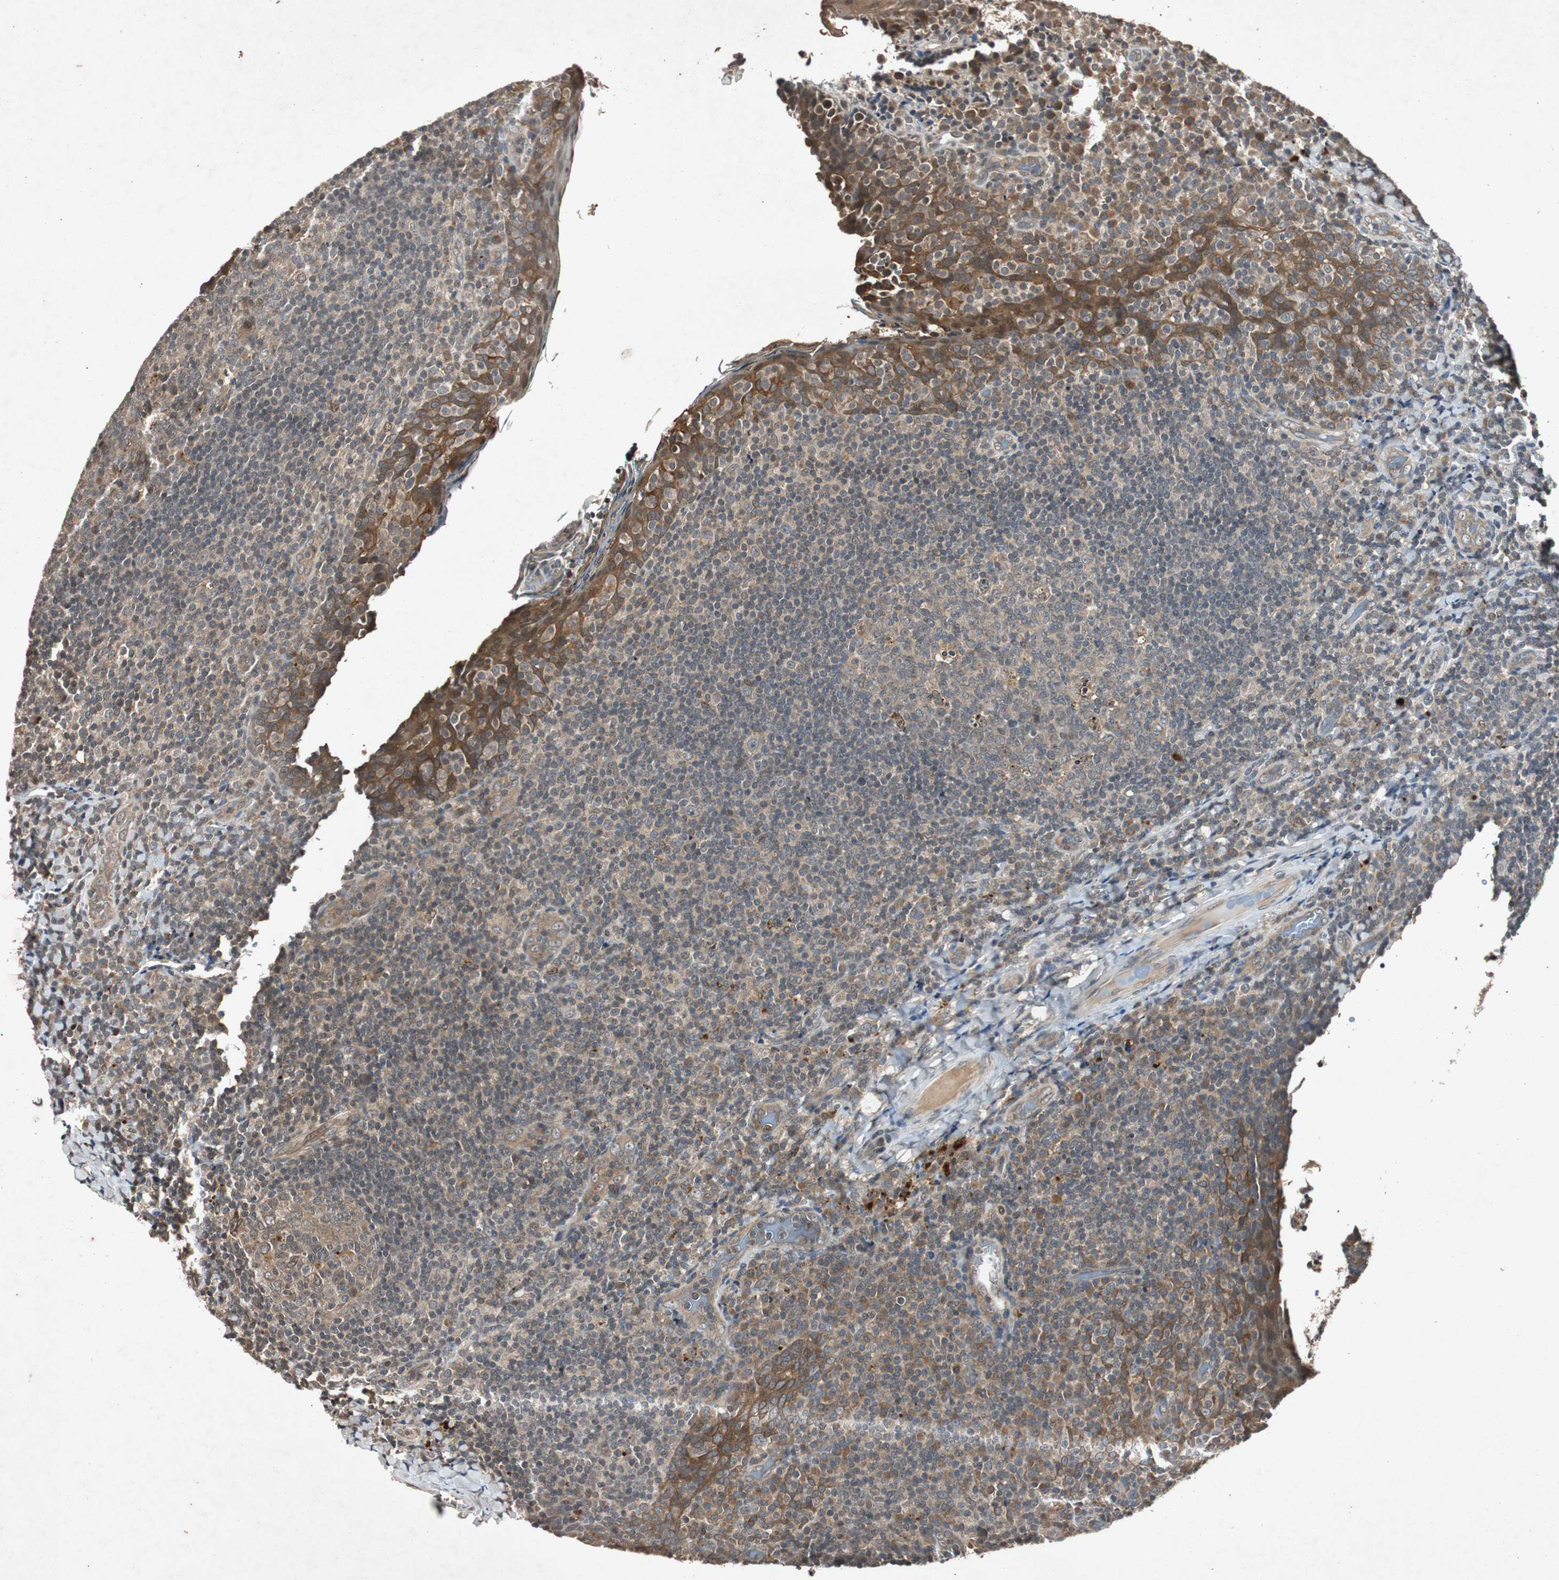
{"staining": {"intensity": "weak", "quantity": ">75%", "location": "cytoplasmic/membranous"}, "tissue": "tonsil", "cell_type": "Germinal center cells", "image_type": "normal", "snomed": [{"axis": "morphology", "description": "Normal tissue, NOS"}, {"axis": "topography", "description": "Tonsil"}], "caption": "Germinal center cells display low levels of weak cytoplasmic/membranous expression in about >75% of cells in normal human tonsil. Using DAB (brown) and hematoxylin (blue) stains, captured at high magnification using brightfield microscopy.", "gene": "SLIT2", "patient": {"sex": "male", "age": 17}}